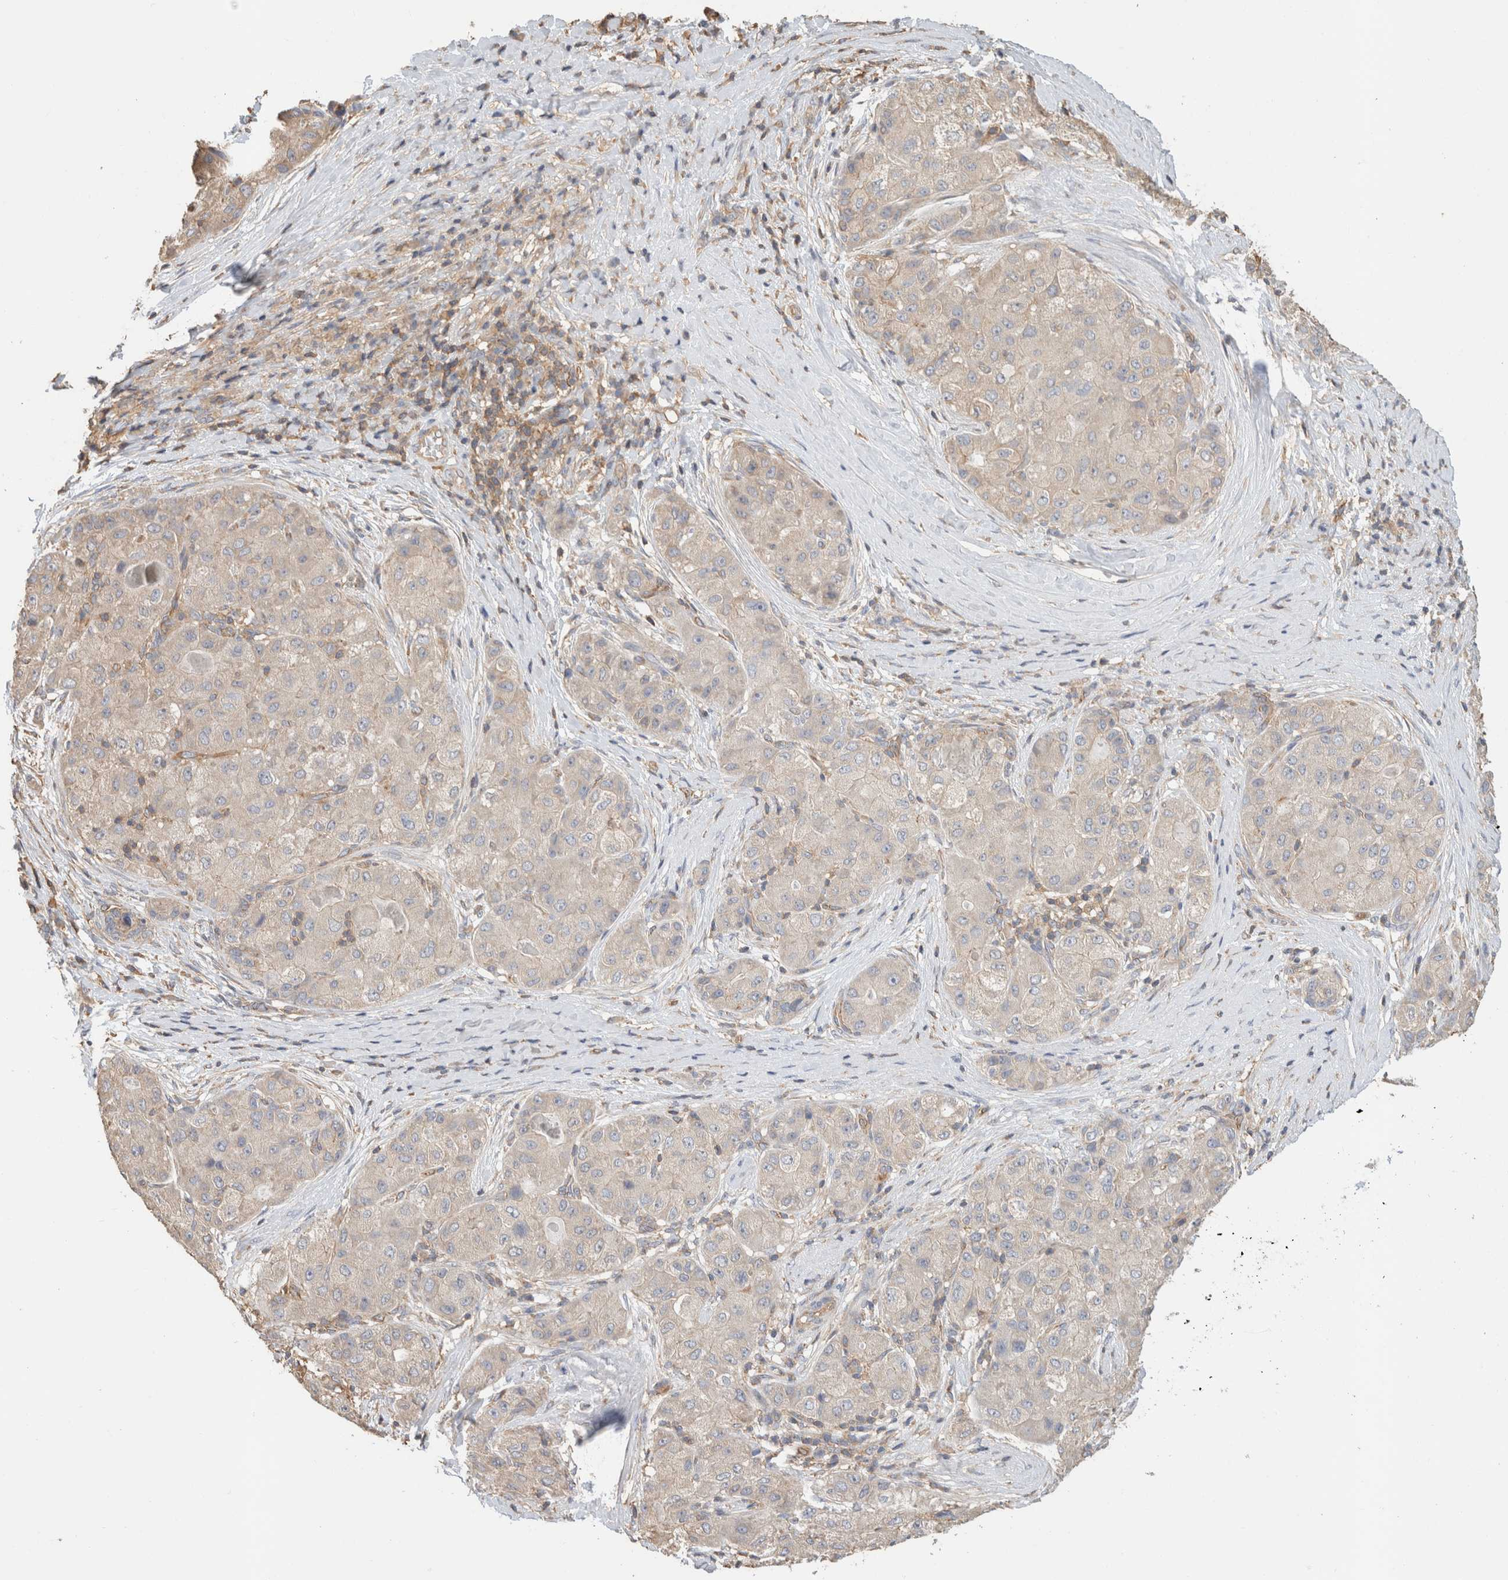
{"staining": {"intensity": "negative", "quantity": "none", "location": "none"}, "tissue": "liver cancer", "cell_type": "Tumor cells", "image_type": "cancer", "snomed": [{"axis": "morphology", "description": "Carcinoma, Hepatocellular, NOS"}, {"axis": "topography", "description": "Liver"}], "caption": "Immunohistochemical staining of liver hepatocellular carcinoma reveals no significant staining in tumor cells. (DAB IHC with hematoxylin counter stain).", "gene": "CFAP418", "patient": {"sex": "male", "age": 80}}